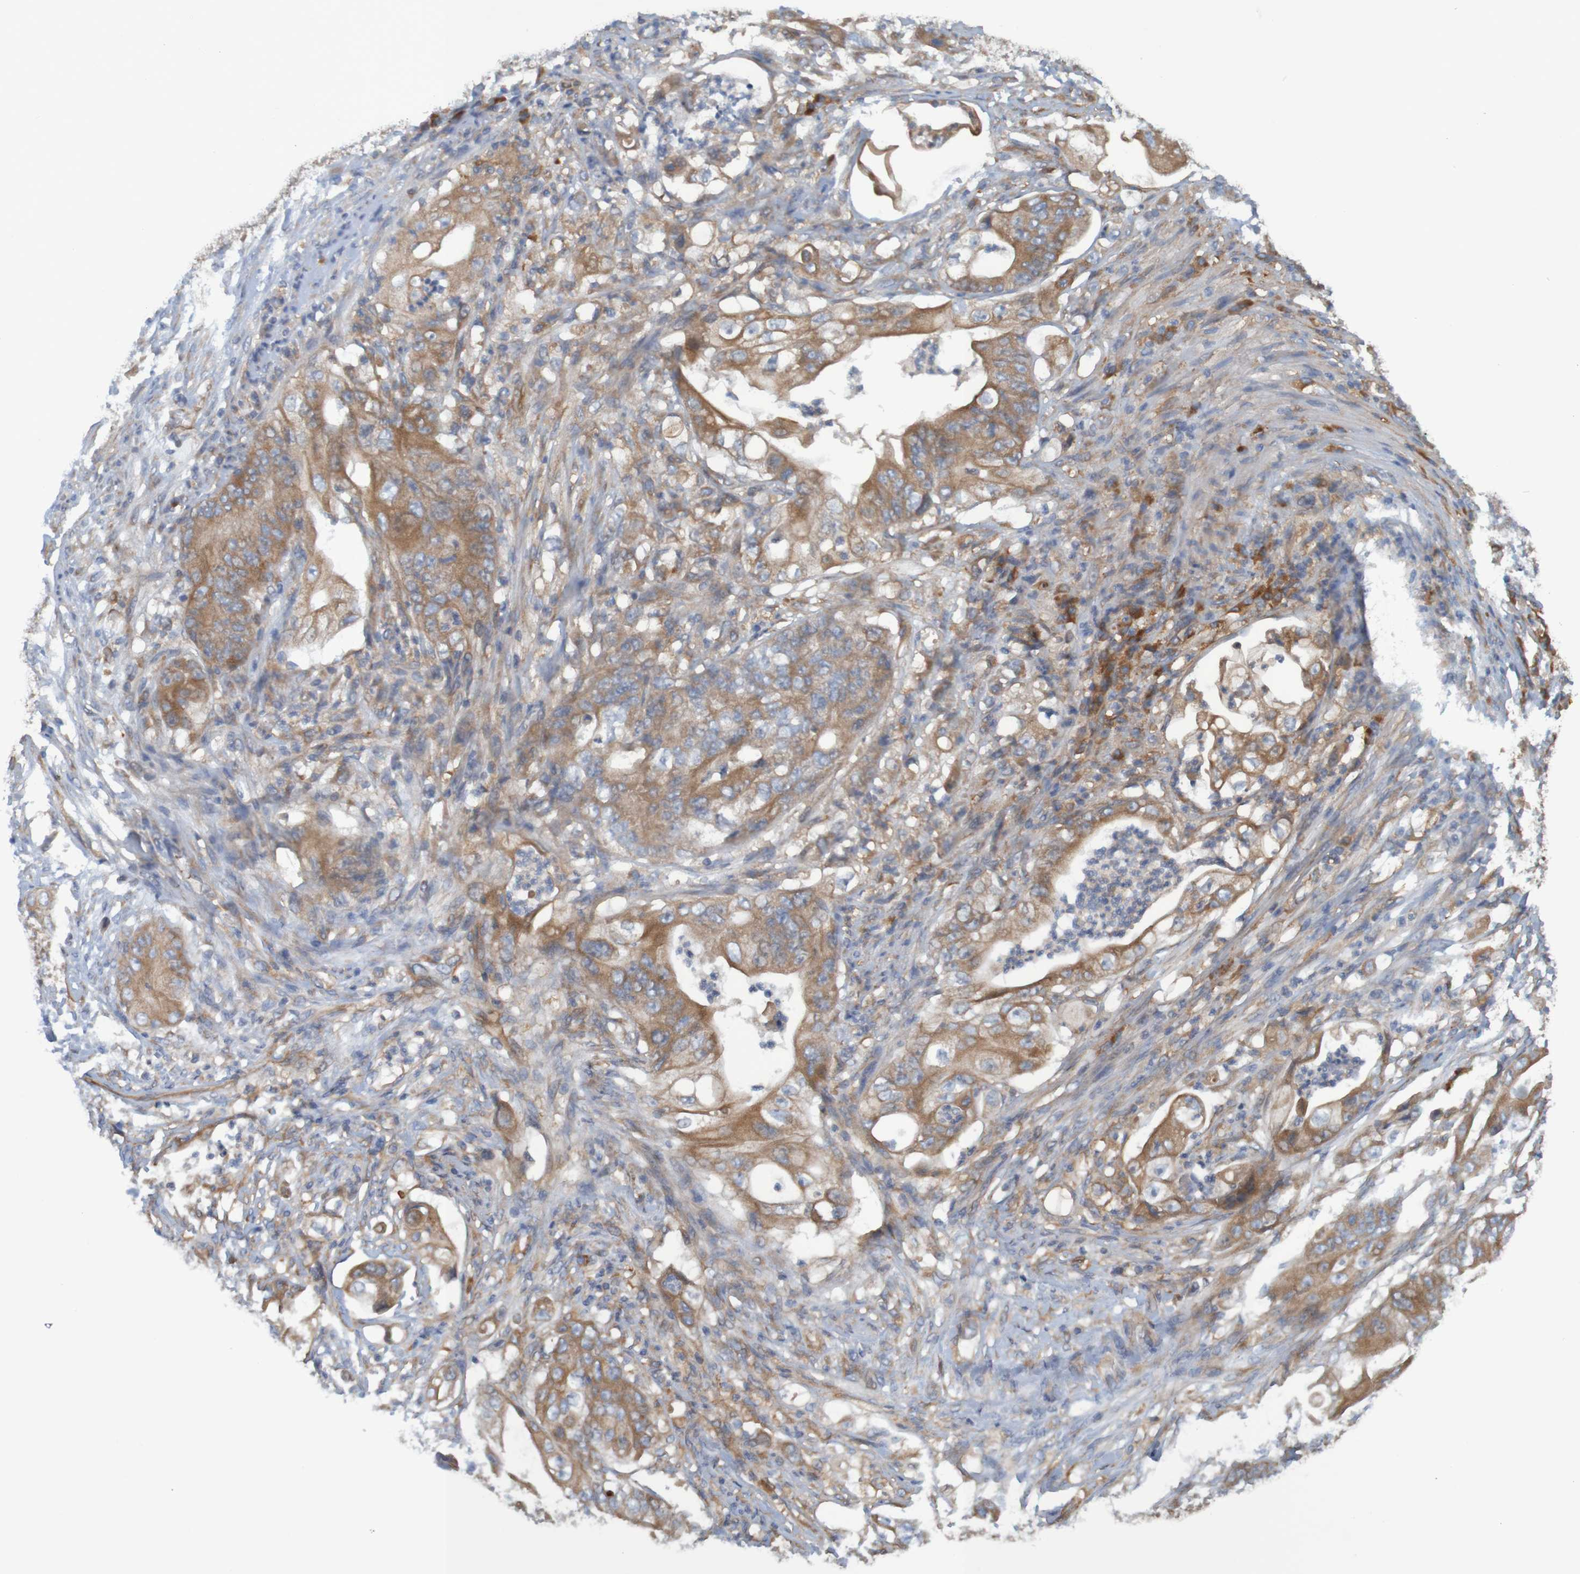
{"staining": {"intensity": "moderate", "quantity": ">75%", "location": "cytoplasmic/membranous"}, "tissue": "stomach cancer", "cell_type": "Tumor cells", "image_type": "cancer", "snomed": [{"axis": "morphology", "description": "Adenocarcinoma, NOS"}, {"axis": "topography", "description": "Stomach"}], "caption": "Adenocarcinoma (stomach) stained for a protein (brown) reveals moderate cytoplasmic/membranous positive positivity in about >75% of tumor cells.", "gene": "DNAJC4", "patient": {"sex": "female", "age": 73}}